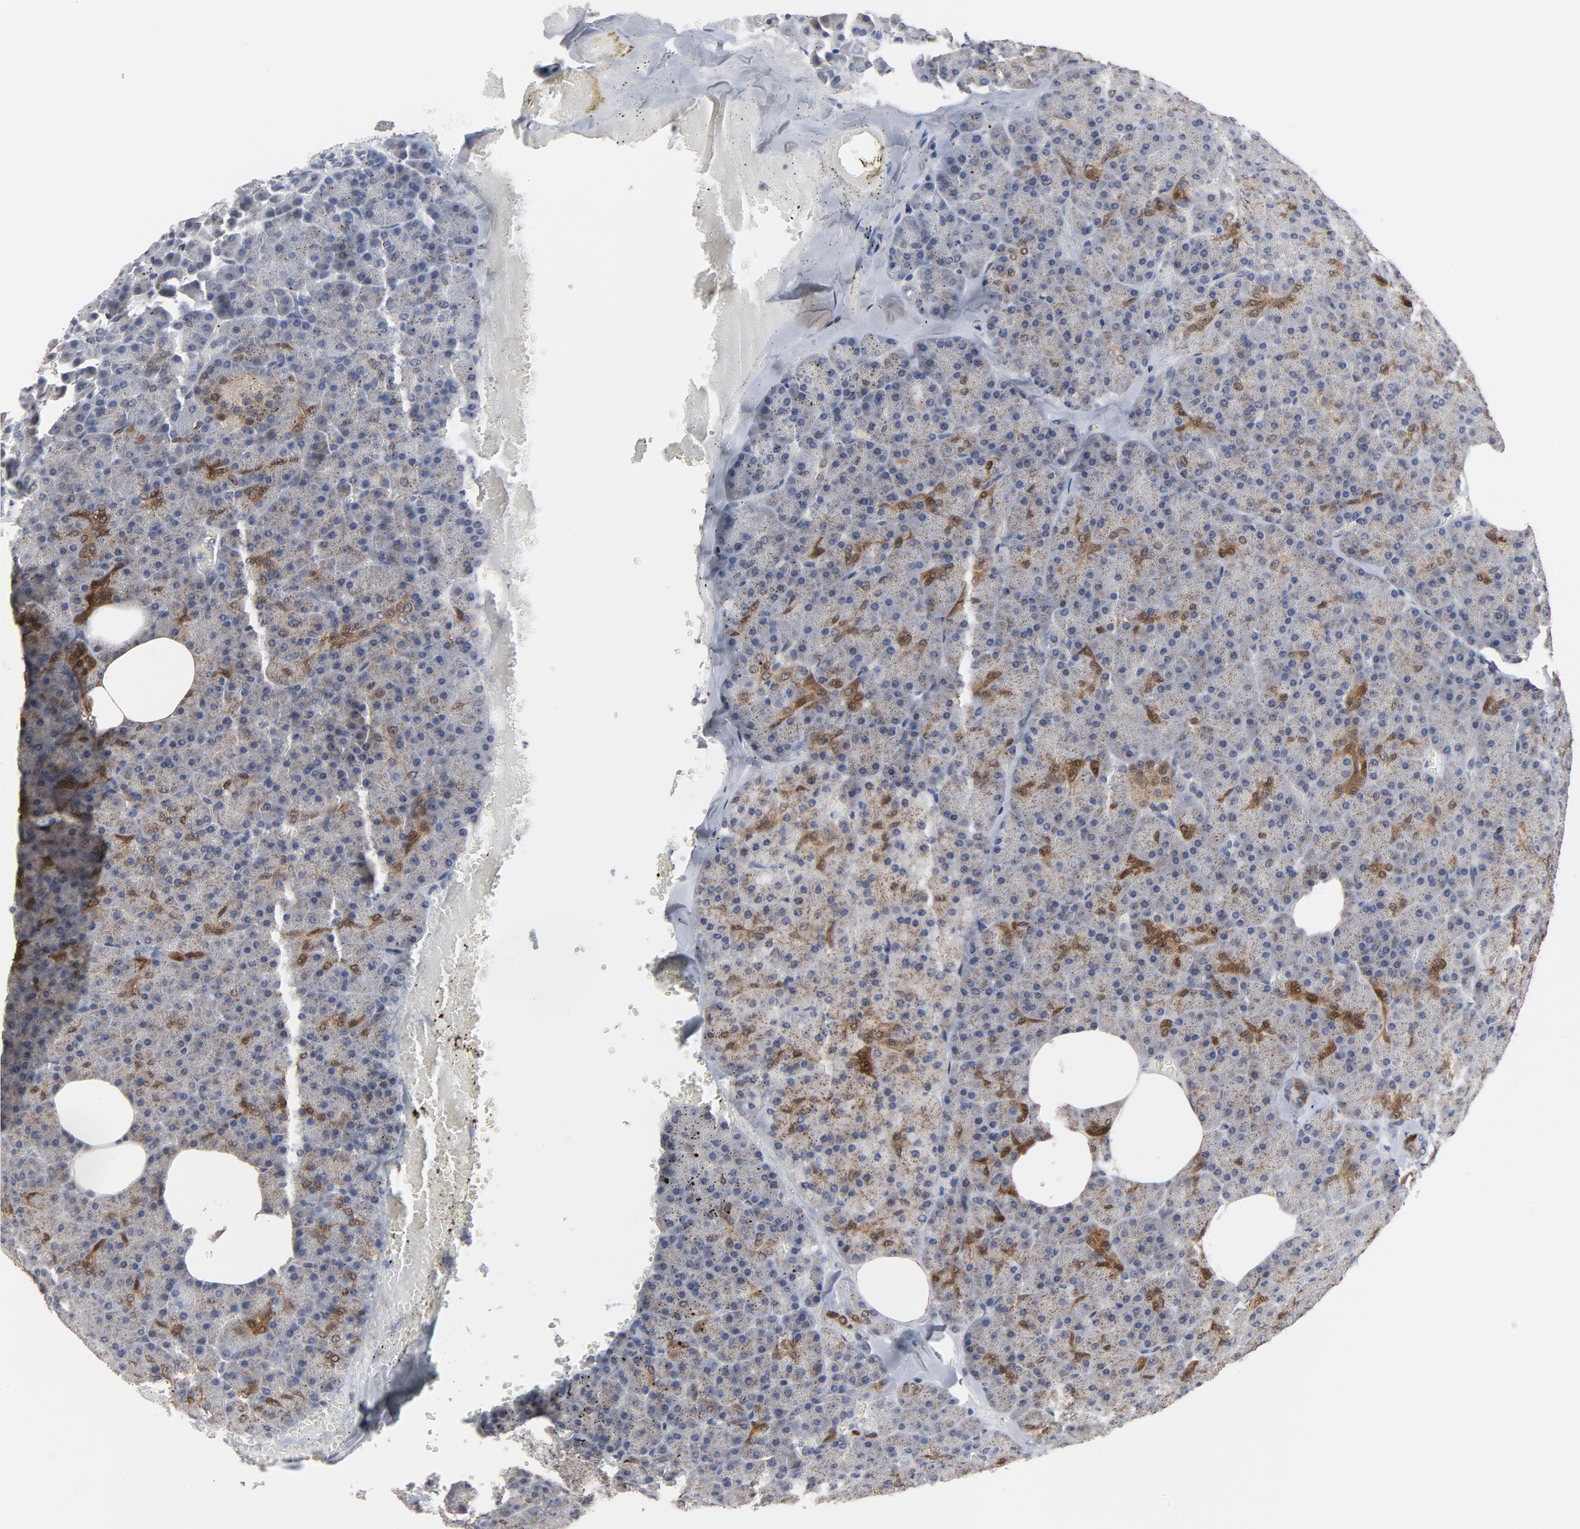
{"staining": {"intensity": "weak", "quantity": ">75%", "location": "cytoplasmic/membranous"}, "tissue": "pancreas", "cell_type": "Exocrine glandular cells", "image_type": "normal", "snomed": [{"axis": "morphology", "description": "Normal tissue, NOS"}, {"axis": "topography", "description": "Pancreas"}], "caption": "Pancreas stained with DAB immunohistochemistry (IHC) demonstrates low levels of weak cytoplasmic/membranous expression in about >75% of exocrine glandular cells. (DAB = brown stain, brightfield microscopy at high magnification).", "gene": "PPP1R1B", "patient": {"sex": "female", "age": 35}}